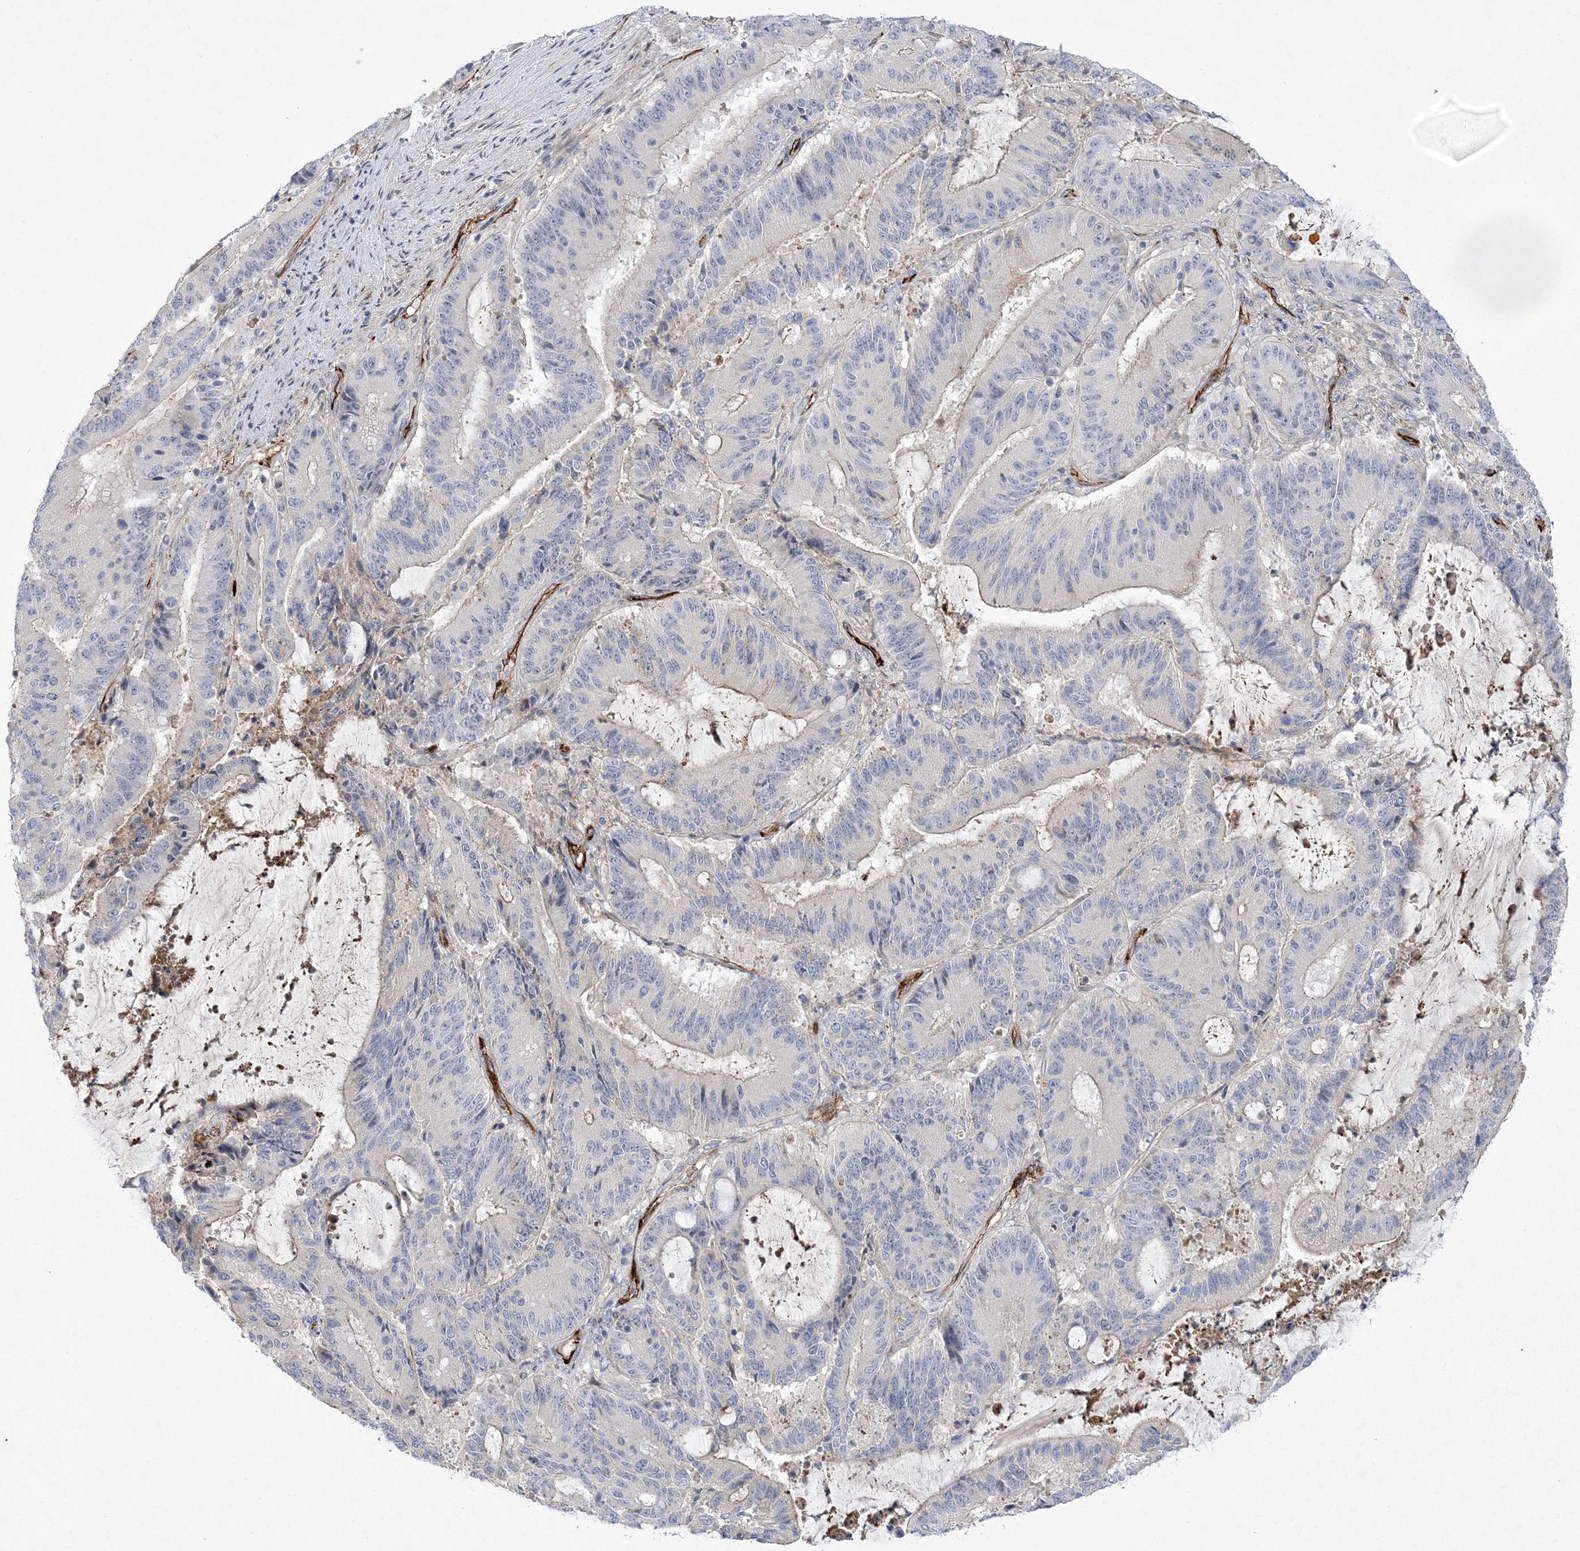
{"staining": {"intensity": "negative", "quantity": "none", "location": "none"}, "tissue": "liver cancer", "cell_type": "Tumor cells", "image_type": "cancer", "snomed": [{"axis": "morphology", "description": "Normal tissue, NOS"}, {"axis": "morphology", "description": "Cholangiocarcinoma"}, {"axis": "topography", "description": "Liver"}, {"axis": "topography", "description": "Peripheral nerve tissue"}], "caption": "Immunohistochemistry (IHC) of liver cholangiocarcinoma demonstrates no expression in tumor cells. (DAB IHC visualized using brightfield microscopy, high magnification).", "gene": "CALN1", "patient": {"sex": "female", "age": 73}}